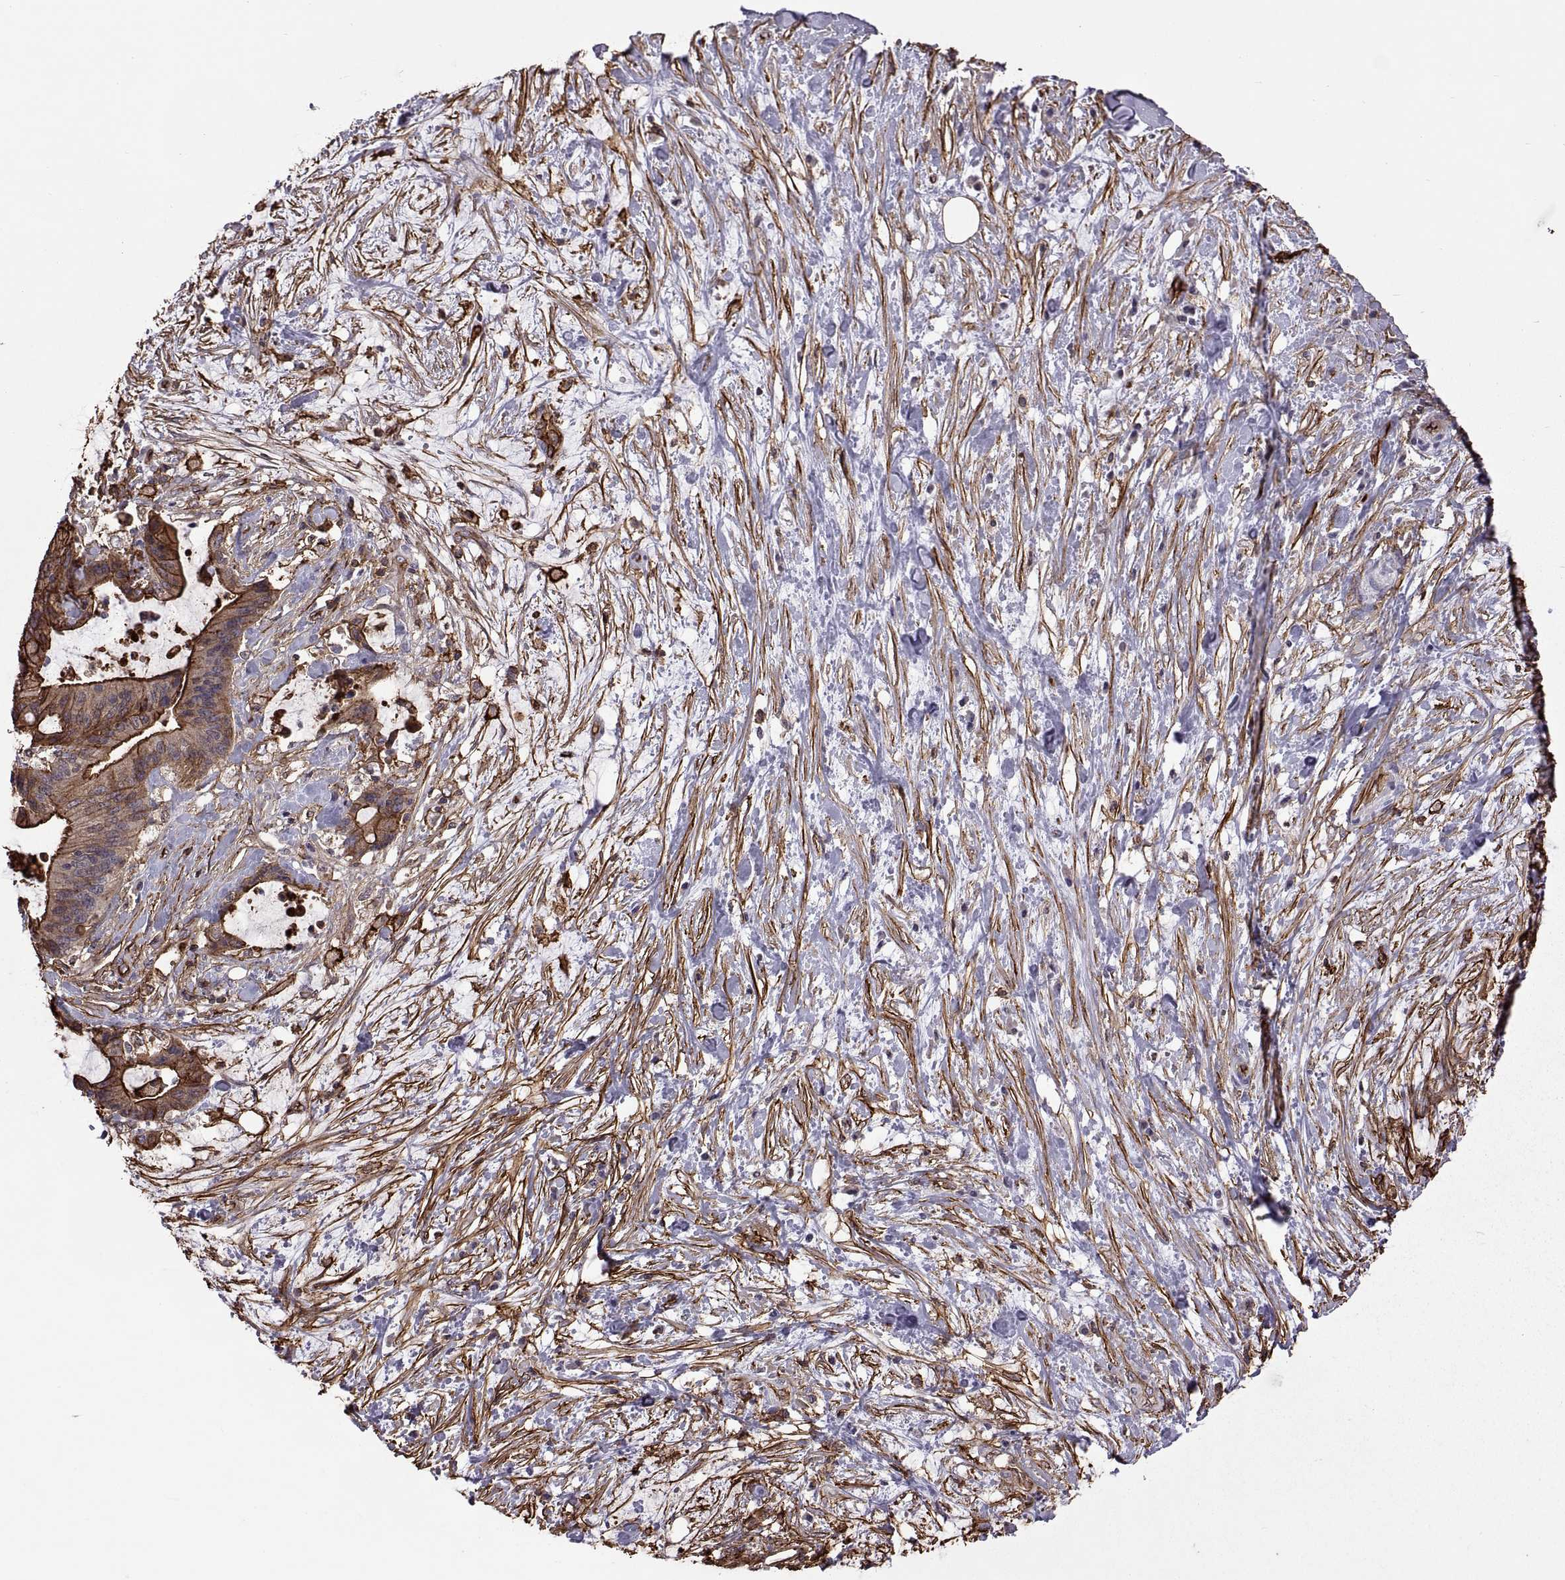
{"staining": {"intensity": "strong", "quantity": "25%-75%", "location": "cytoplasmic/membranous"}, "tissue": "liver cancer", "cell_type": "Tumor cells", "image_type": "cancer", "snomed": [{"axis": "morphology", "description": "Cholangiocarcinoma"}, {"axis": "topography", "description": "Liver"}], "caption": "A high-resolution image shows IHC staining of liver cancer, which exhibits strong cytoplasmic/membranous staining in approximately 25%-75% of tumor cells.", "gene": "S100A10", "patient": {"sex": "female", "age": 73}}